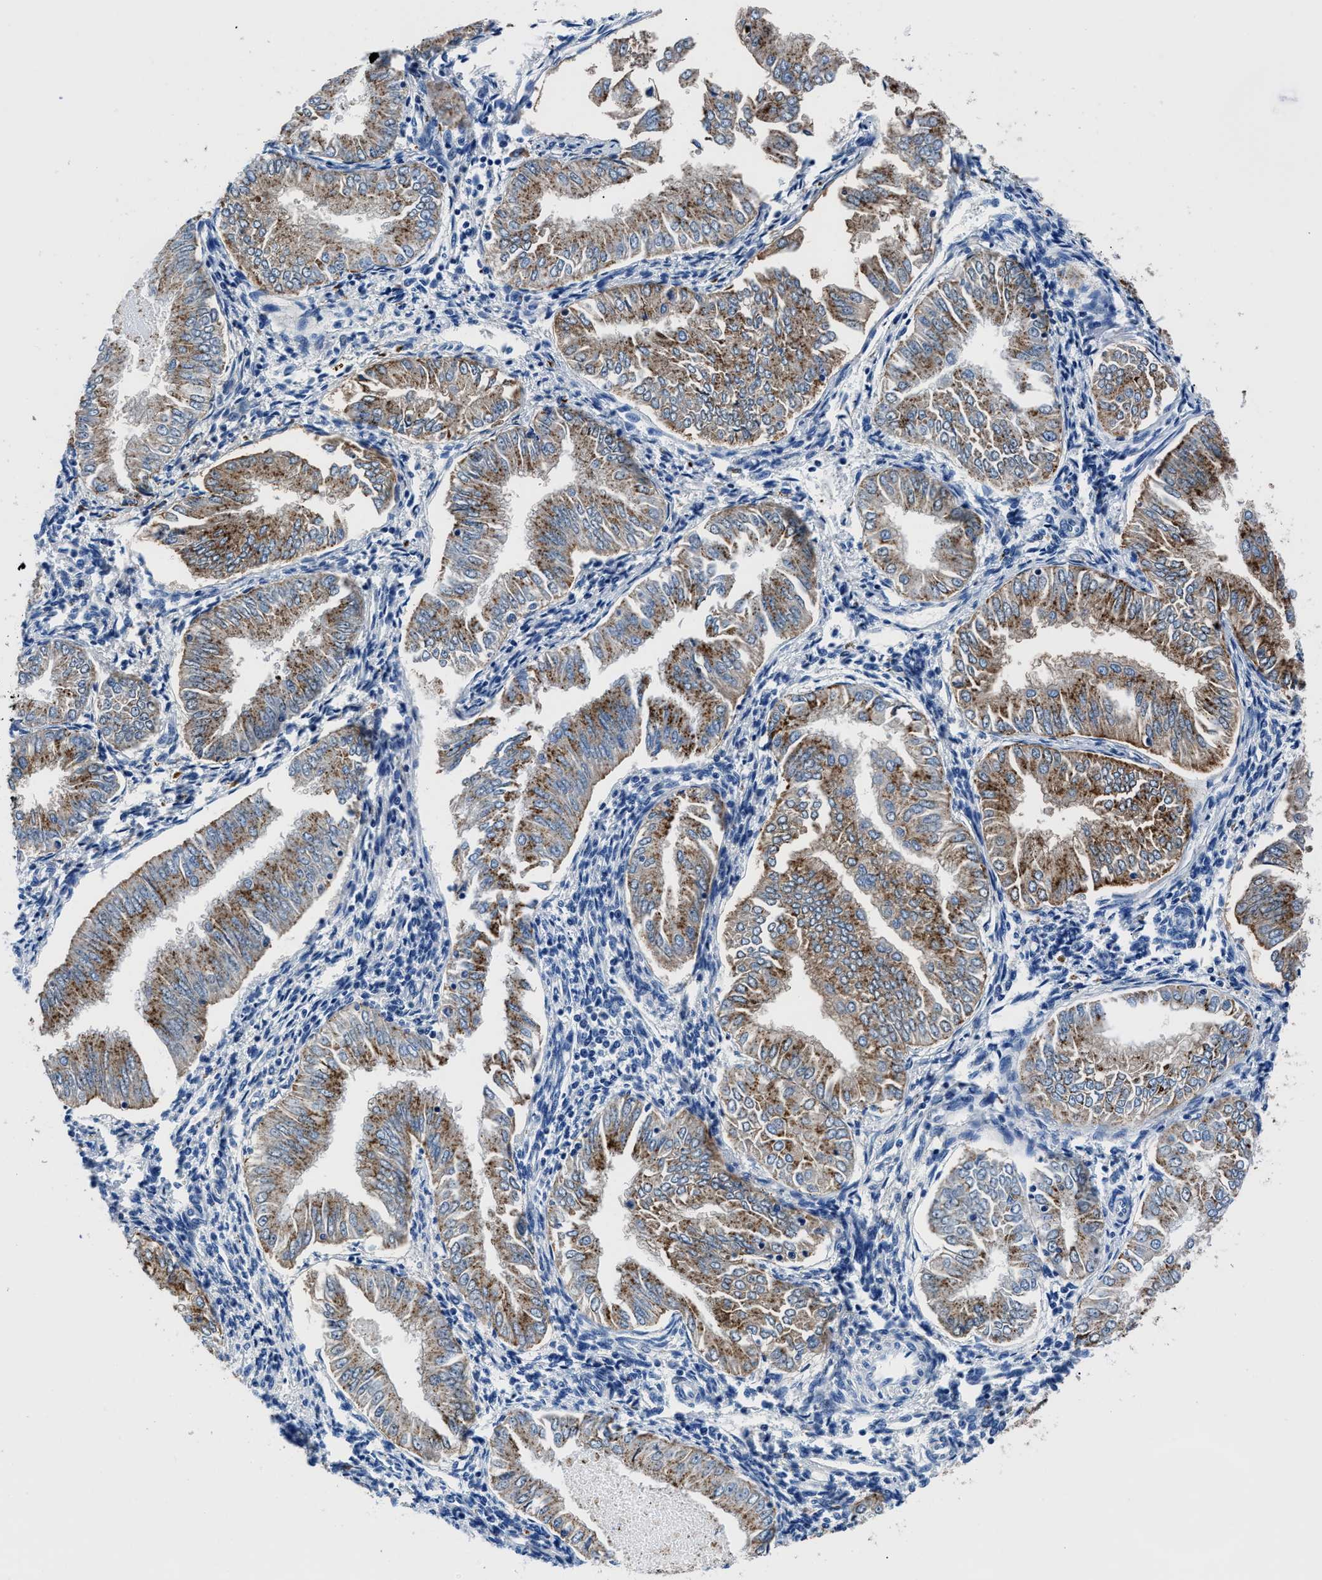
{"staining": {"intensity": "moderate", "quantity": ">75%", "location": "cytoplasmic/membranous"}, "tissue": "endometrial cancer", "cell_type": "Tumor cells", "image_type": "cancer", "snomed": [{"axis": "morphology", "description": "Adenocarcinoma, NOS"}, {"axis": "topography", "description": "Endometrium"}], "caption": "A photomicrograph of human endometrial cancer (adenocarcinoma) stained for a protein demonstrates moderate cytoplasmic/membranous brown staining in tumor cells.", "gene": "OR14K1", "patient": {"sex": "female", "age": 53}}